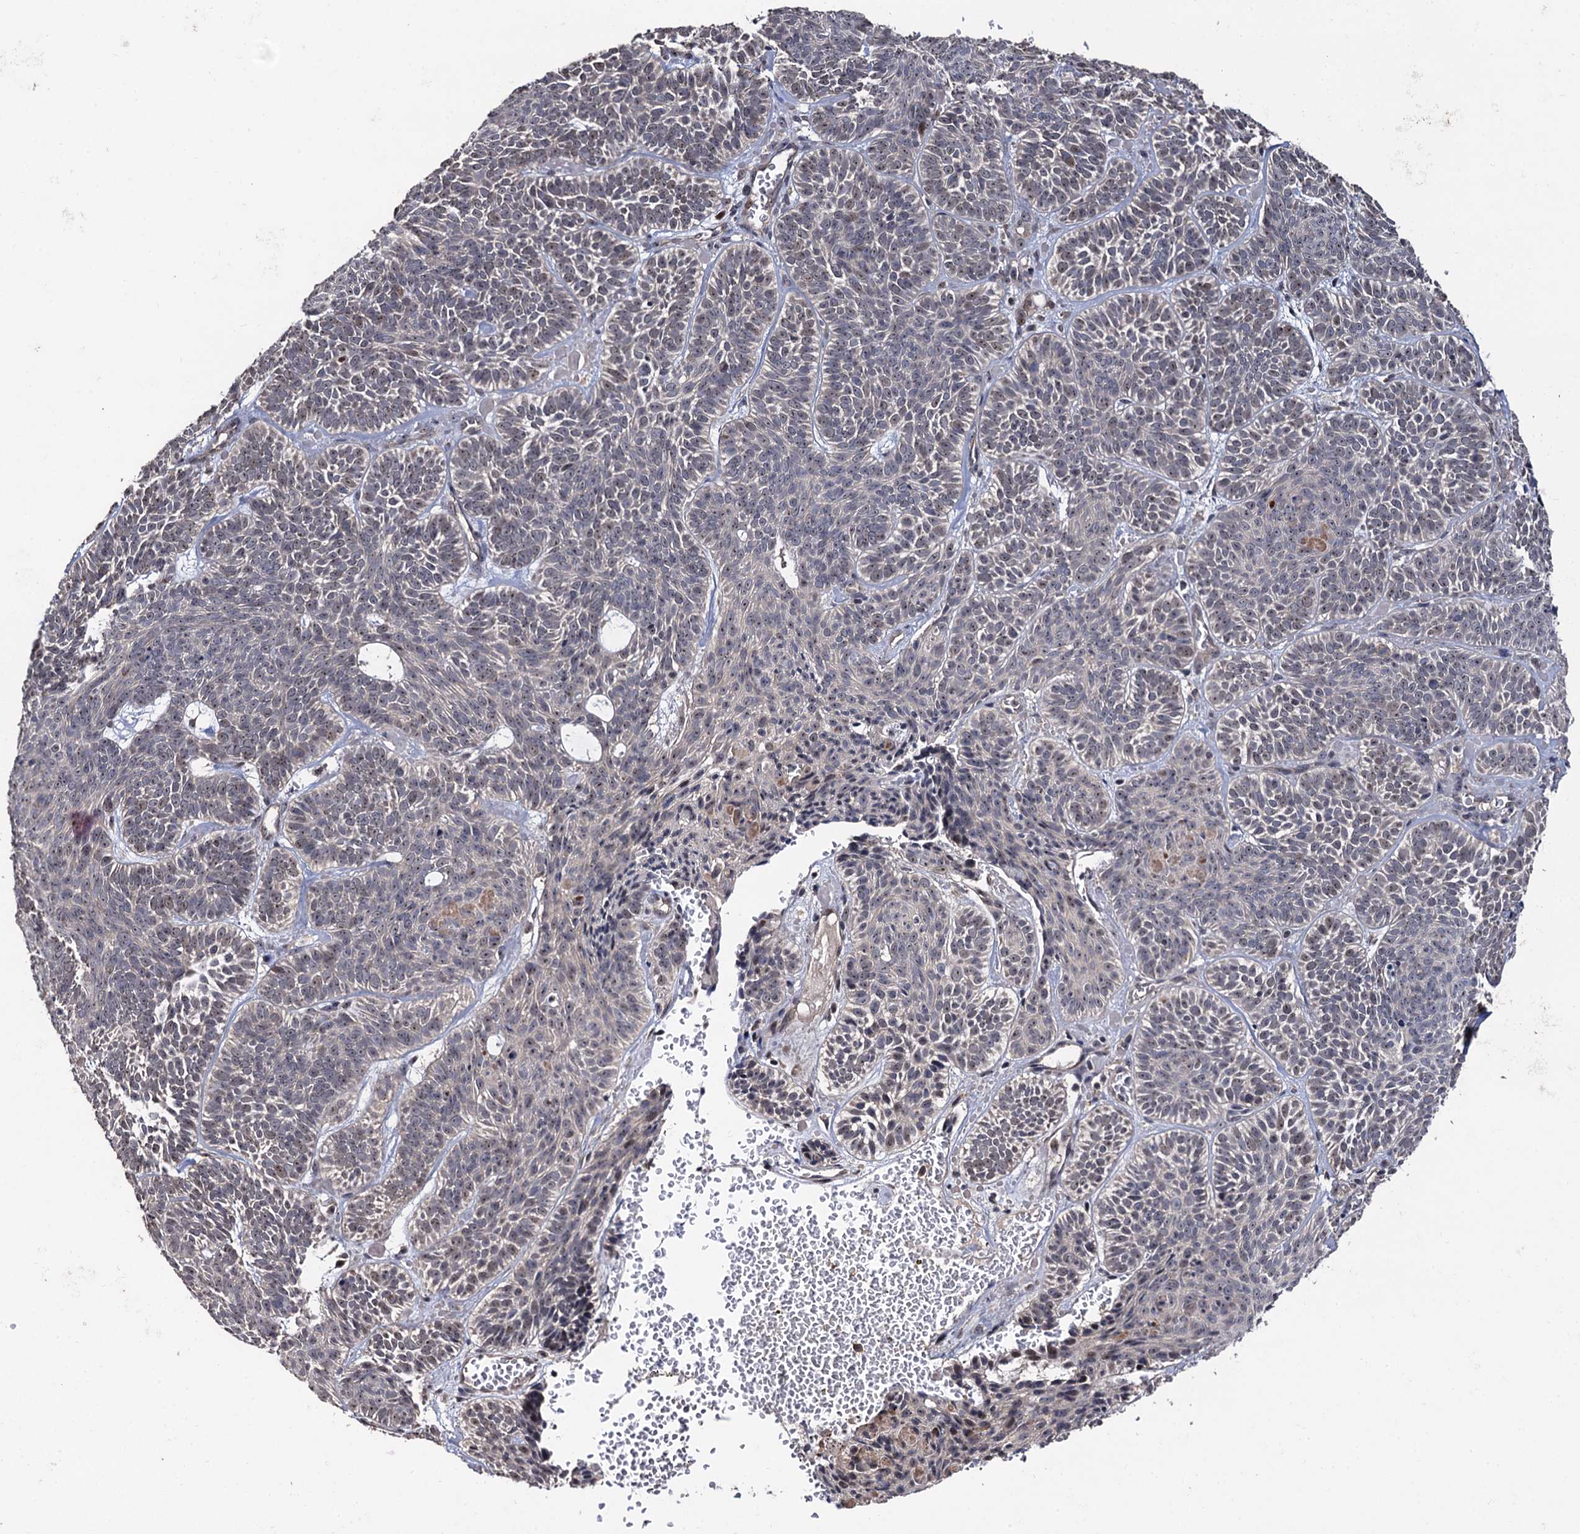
{"staining": {"intensity": "weak", "quantity": "25%-75%", "location": "nuclear"}, "tissue": "skin cancer", "cell_type": "Tumor cells", "image_type": "cancer", "snomed": [{"axis": "morphology", "description": "Basal cell carcinoma"}, {"axis": "topography", "description": "Skin"}], "caption": "This micrograph displays immunohistochemistry (IHC) staining of human basal cell carcinoma (skin), with low weak nuclear staining in approximately 25%-75% of tumor cells.", "gene": "LRRC63", "patient": {"sex": "male", "age": 85}}